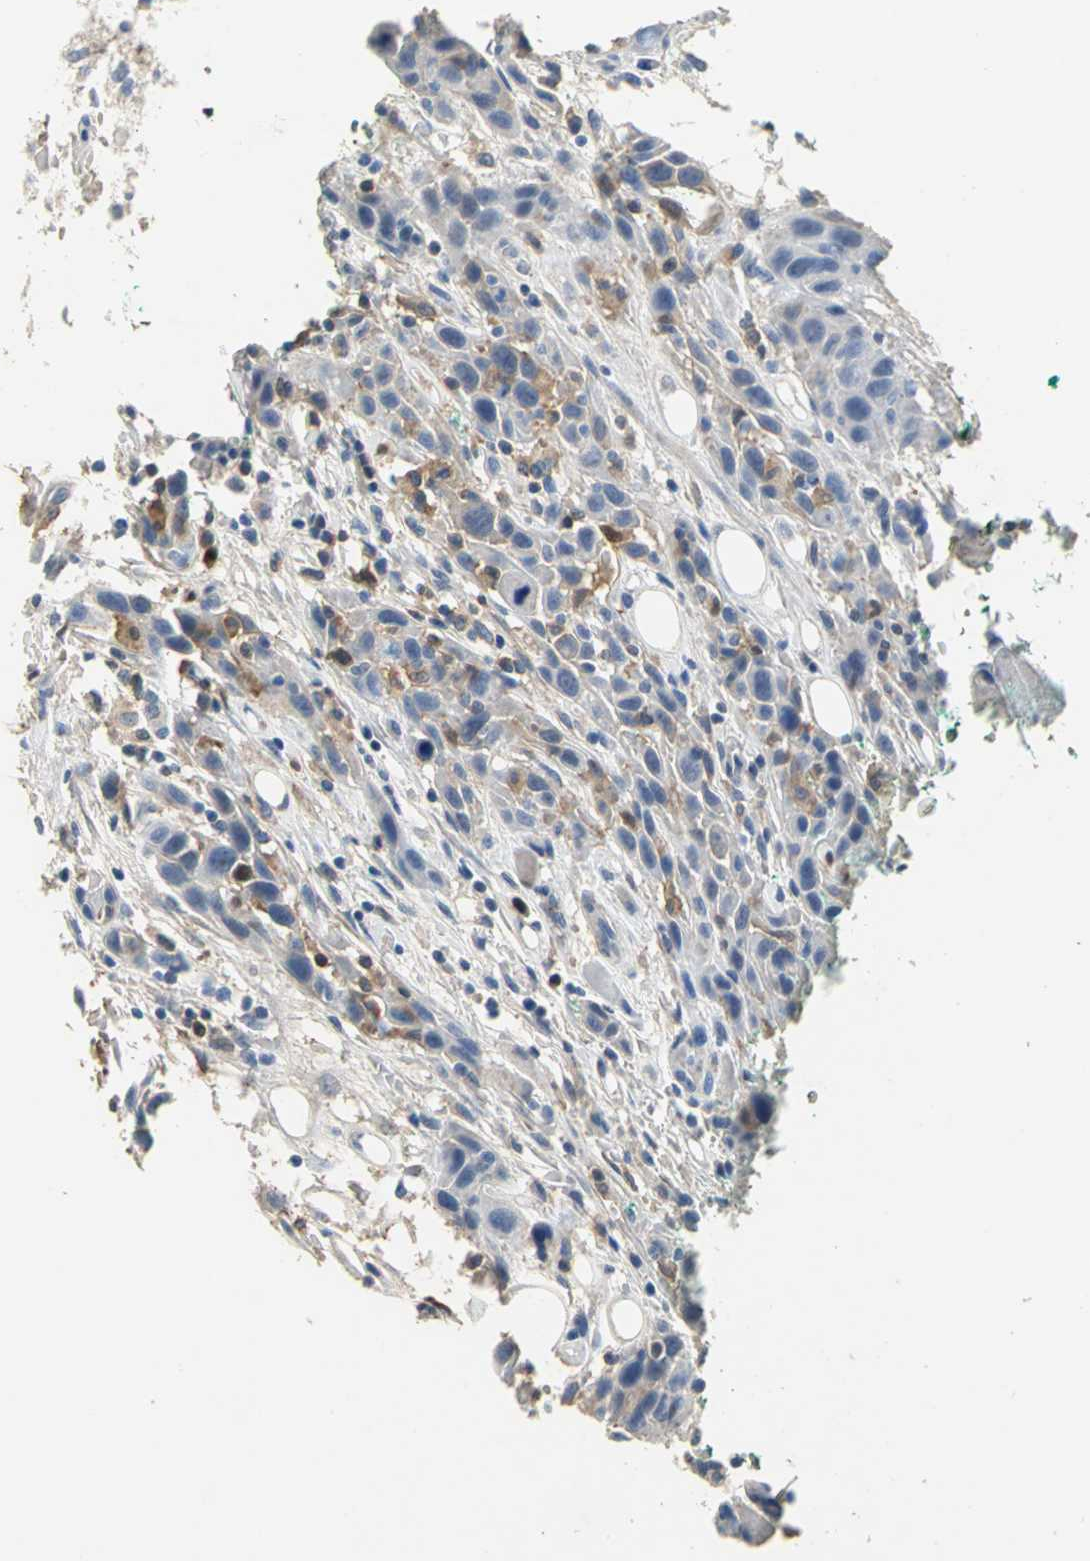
{"staining": {"intensity": "moderate", "quantity": "25%-75%", "location": "cytoplasmic/membranous"}, "tissue": "head and neck cancer", "cell_type": "Tumor cells", "image_type": "cancer", "snomed": [{"axis": "morphology", "description": "Normal tissue, NOS"}, {"axis": "morphology", "description": "Squamous cell carcinoma, NOS"}, {"axis": "topography", "description": "Oral tissue"}, {"axis": "topography", "description": "Head-Neck"}], "caption": "Tumor cells display moderate cytoplasmic/membranous positivity in approximately 25%-75% of cells in squamous cell carcinoma (head and neck).", "gene": "GYG2", "patient": {"sex": "female", "age": 50}}